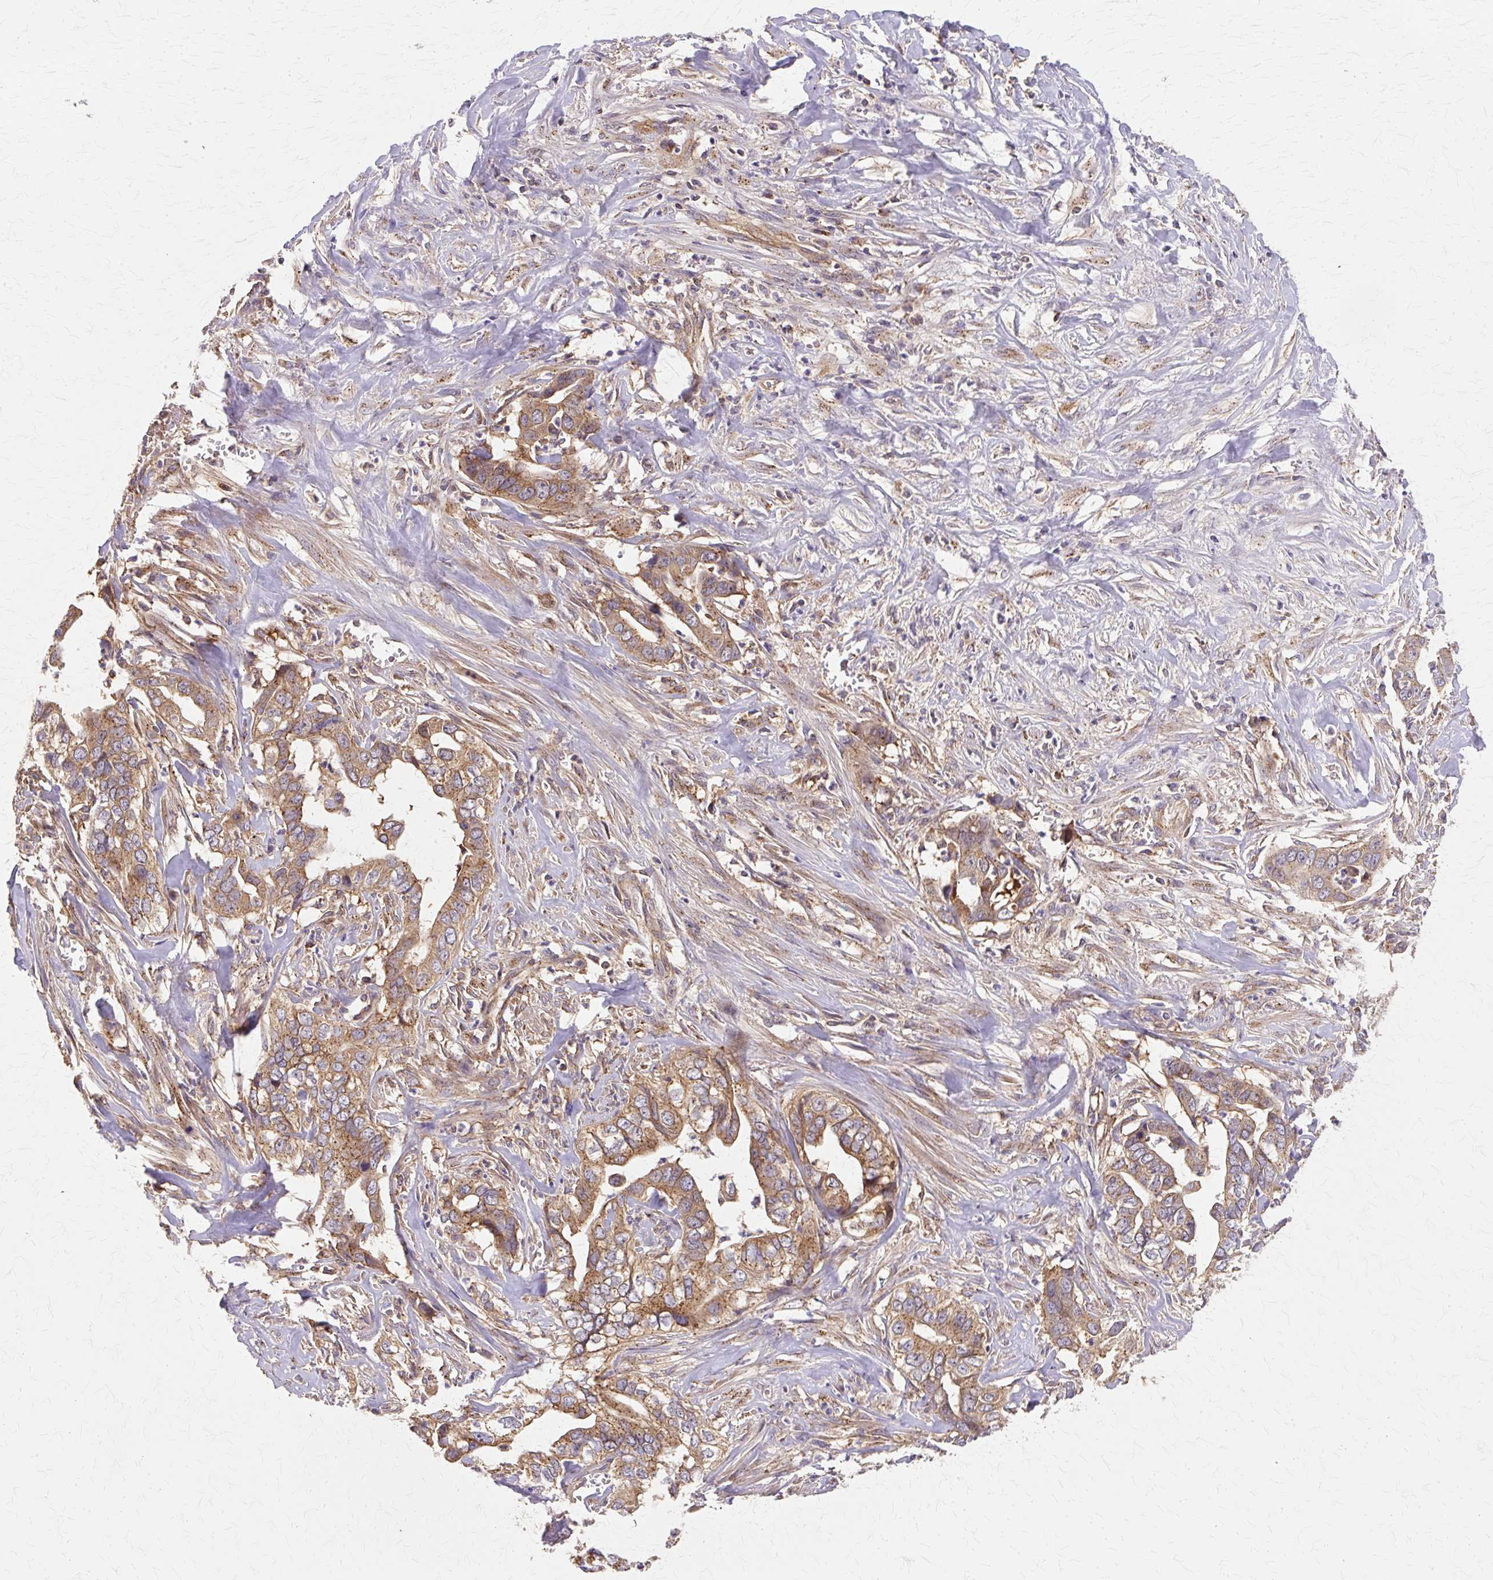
{"staining": {"intensity": "moderate", "quantity": ">75%", "location": "cytoplasmic/membranous"}, "tissue": "liver cancer", "cell_type": "Tumor cells", "image_type": "cancer", "snomed": [{"axis": "morphology", "description": "Cholangiocarcinoma"}, {"axis": "topography", "description": "Liver"}], "caption": "This image shows immunohistochemistry (IHC) staining of human cholangiocarcinoma (liver), with medium moderate cytoplasmic/membranous expression in approximately >75% of tumor cells.", "gene": "COPB1", "patient": {"sex": "female", "age": 79}}